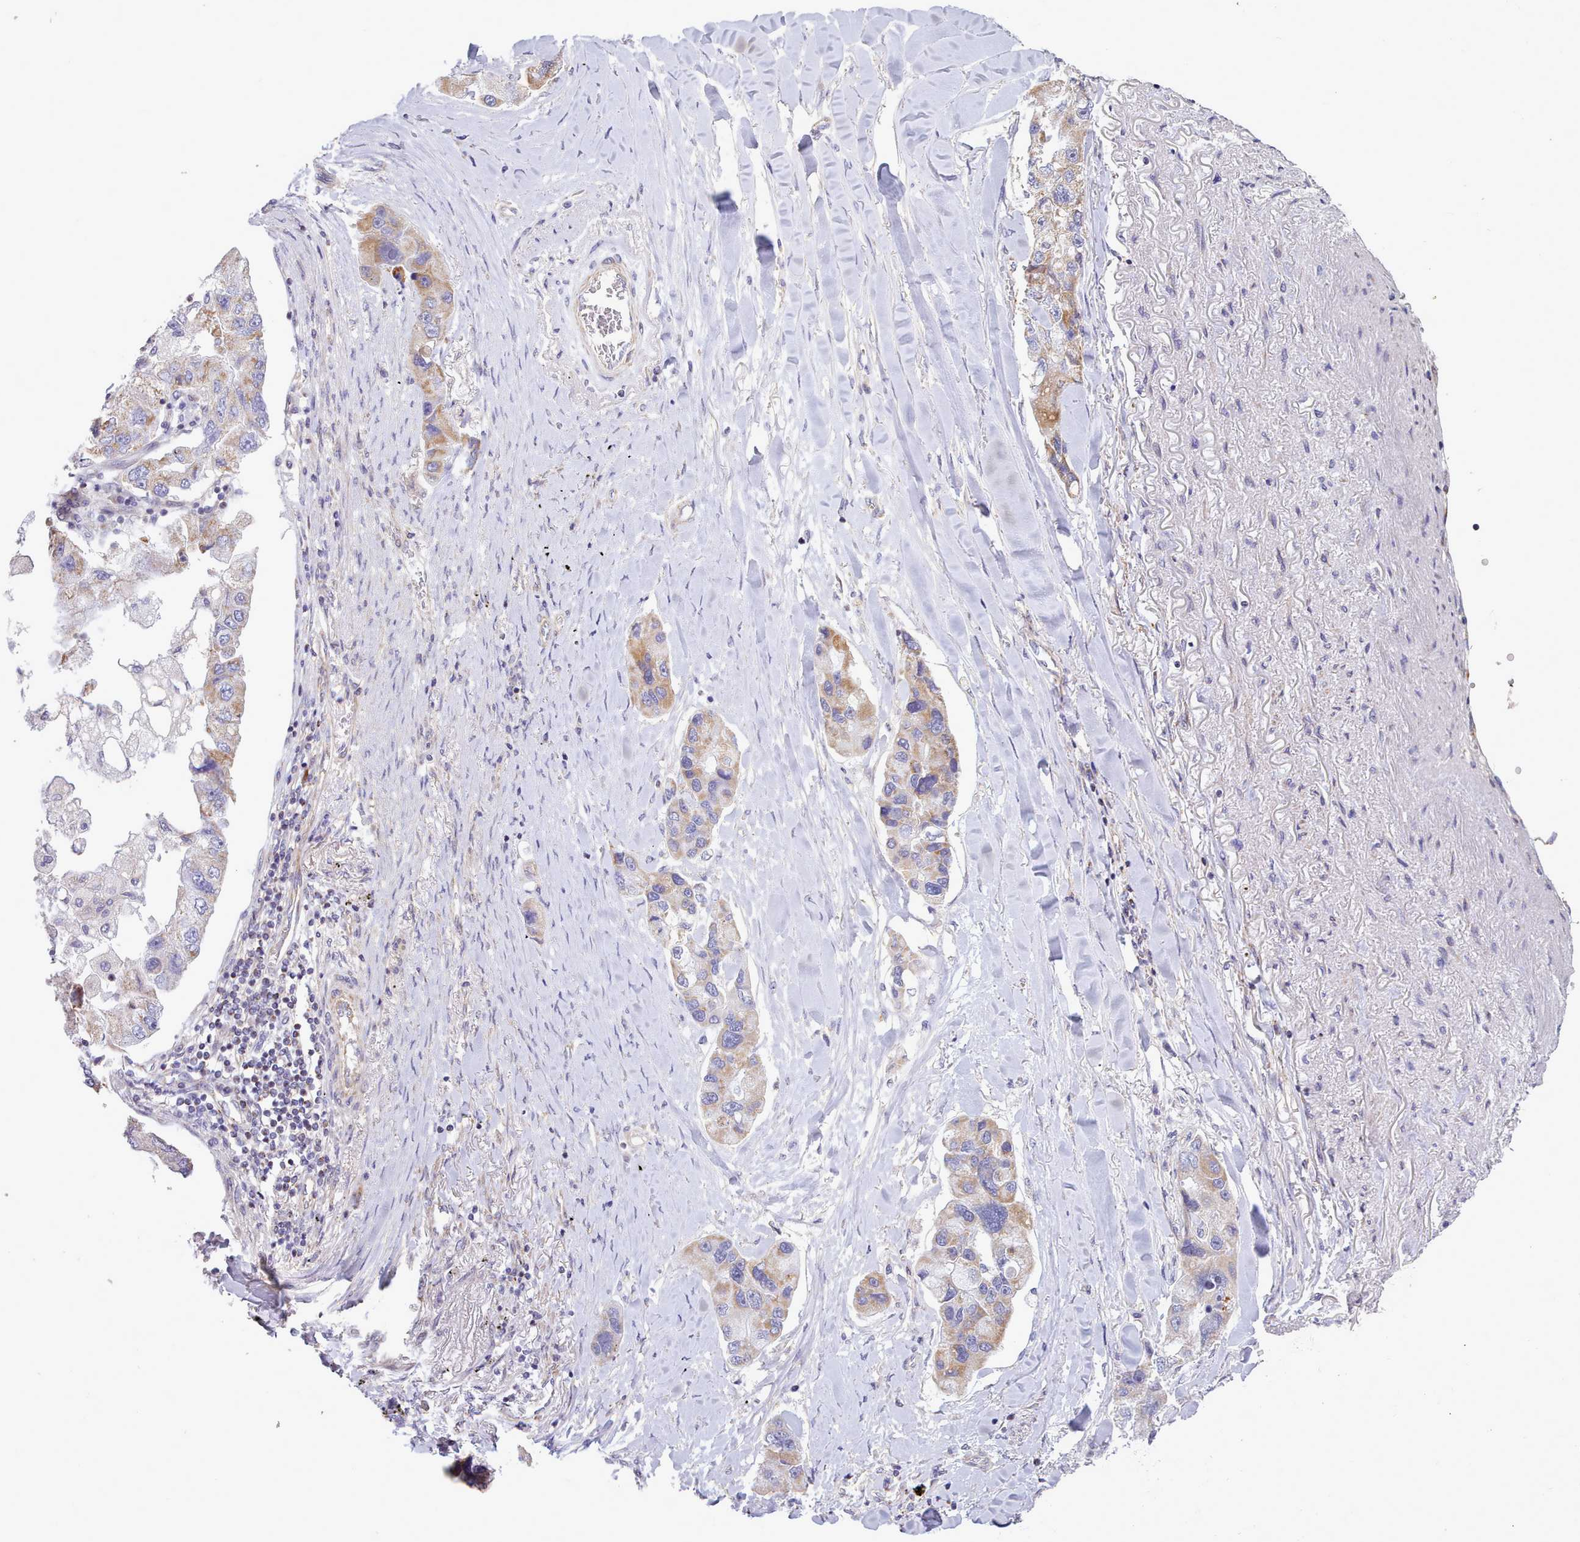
{"staining": {"intensity": "moderate", "quantity": "25%-75%", "location": "cytoplasmic/membranous"}, "tissue": "lung cancer", "cell_type": "Tumor cells", "image_type": "cancer", "snomed": [{"axis": "morphology", "description": "Adenocarcinoma, NOS"}, {"axis": "topography", "description": "Lung"}], "caption": "Lung adenocarcinoma stained with DAB IHC reveals medium levels of moderate cytoplasmic/membranous positivity in approximately 25%-75% of tumor cells.", "gene": "MRPL21", "patient": {"sex": "female", "age": 54}}